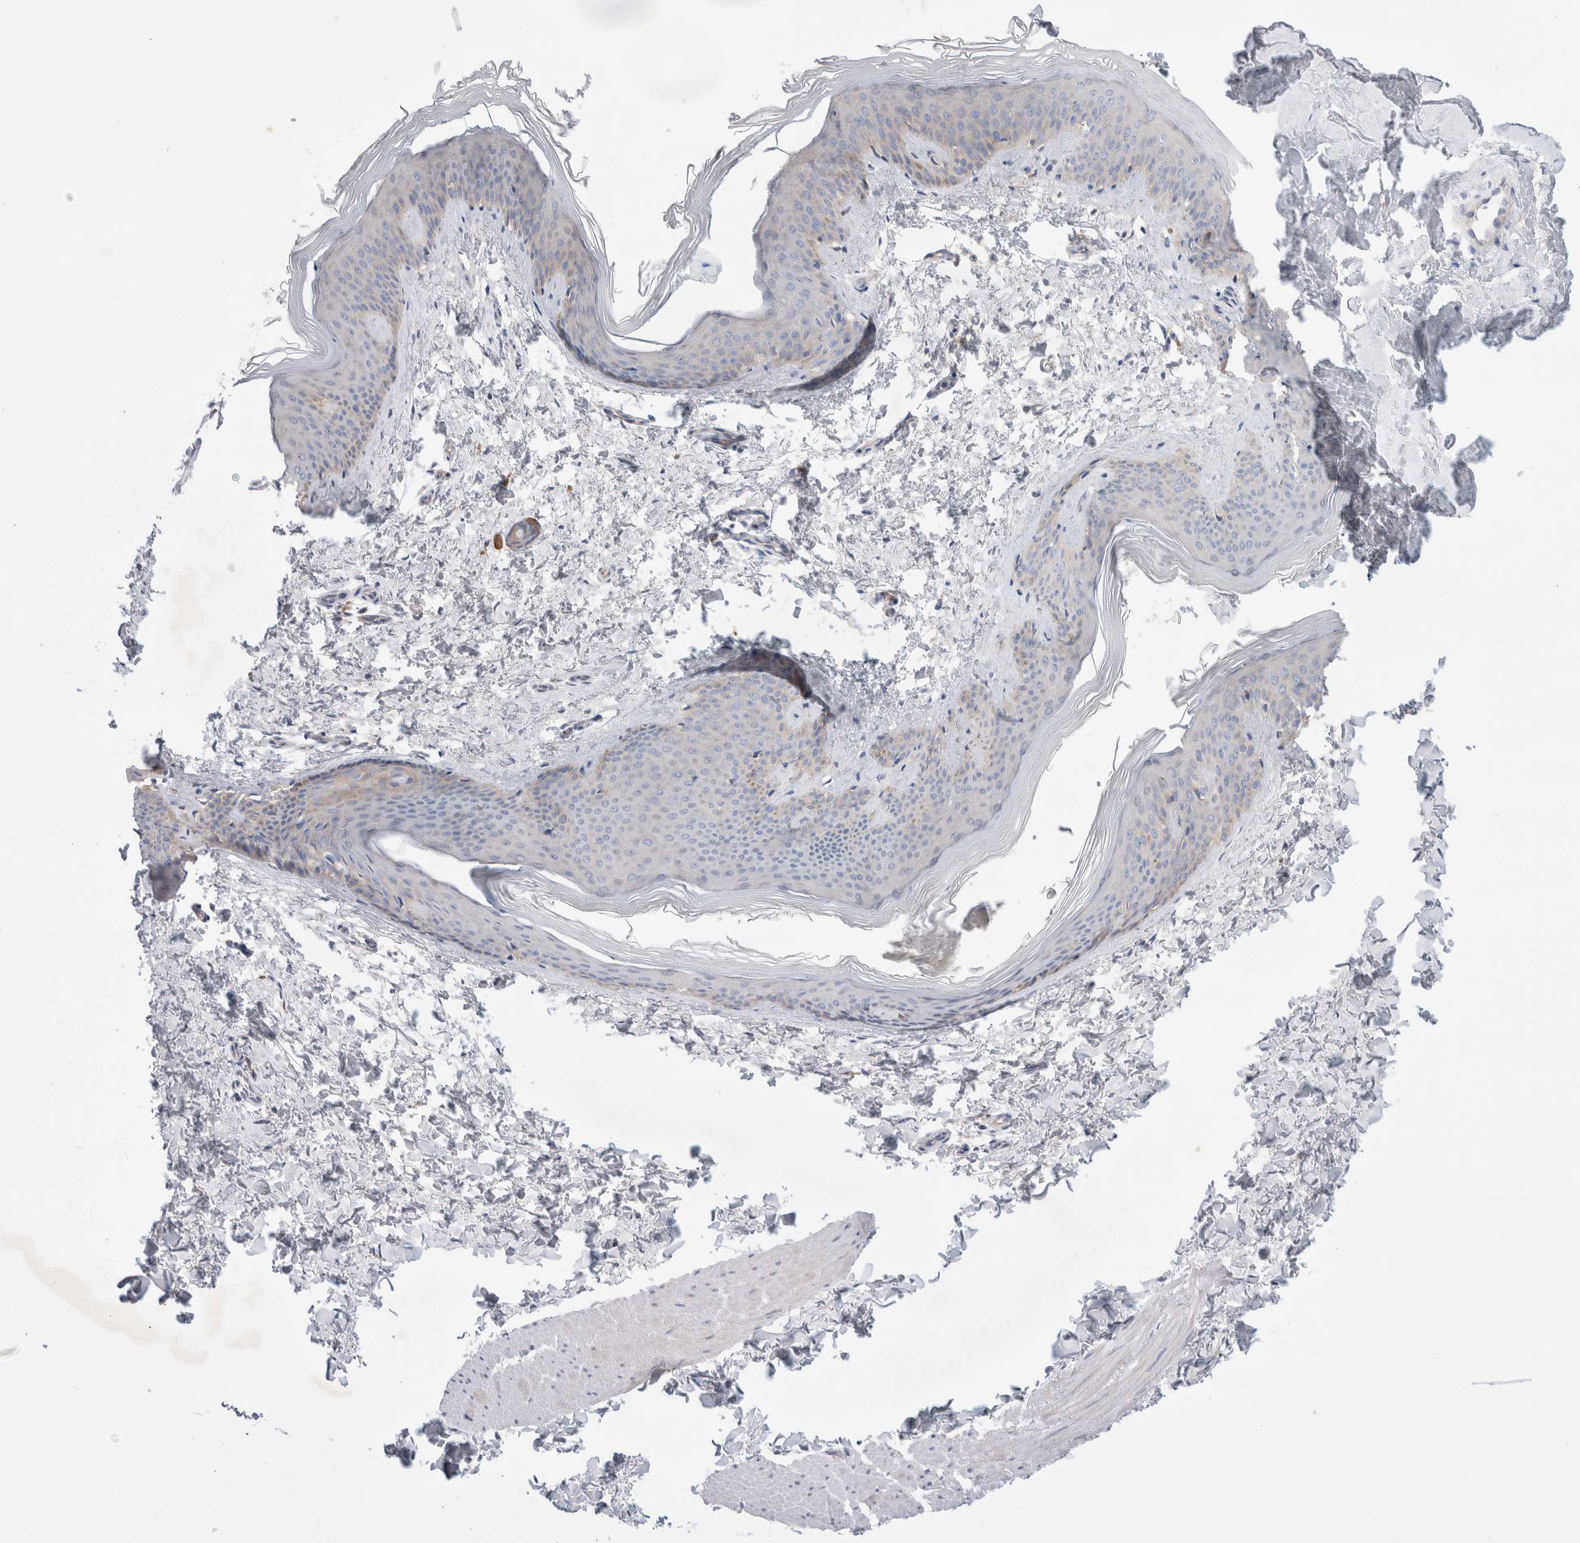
{"staining": {"intensity": "negative", "quantity": "none", "location": "none"}, "tissue": "skin", "cell_type": "Fibroblasts", "image_type": "normal", "snomed": [{"axis": "morphology", "description": "Normal tissue, NOS"}, {"axis": "topography", "description": "Skin"}], "caption": "This histopathology image is of normal skin stained with IHC to label a protein in brown with the nuclei are counter-stained blue. There is no positivity in fibroblasts.", "gene": "RBM12B", "patient": {"sex": "female", "age": 27}}